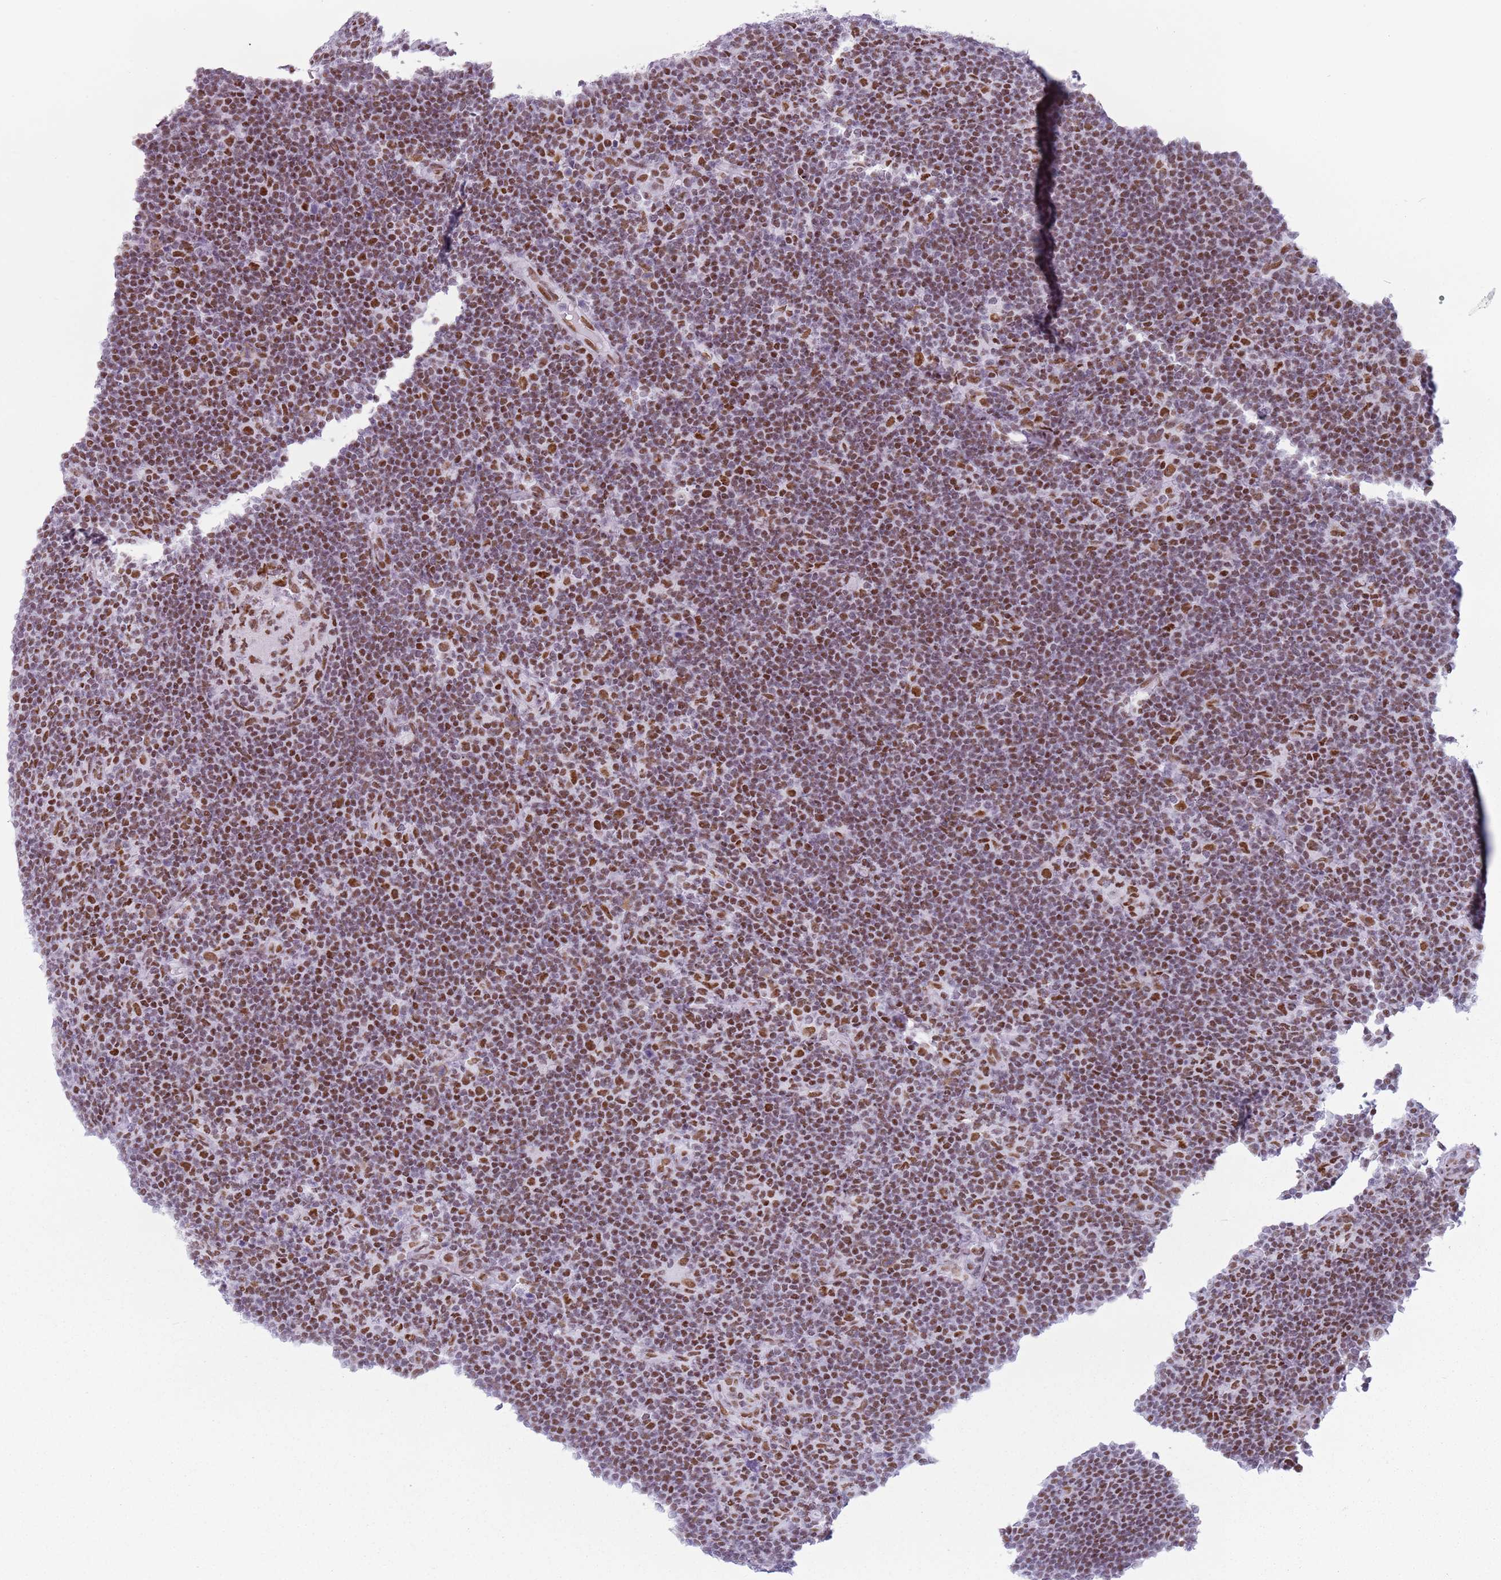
{"staining": {"intensity": "moderate", "quantity": ">75%", "location": "nuclear"}, "tissue": "lymphoma", "cell_type": "Tumor cells", "image_type": "cancer", "snomed": [{"axis": "morphology", "description": "Hodgkin's disease, NOS"}, {"axis": "topography", "description": "Lymph node"}], "caption": "Tumor cells show medium levels of moderate nuclear staining in approximately >75% of cells in human lymphoma.", "gene": "FAM104B", "patient": {"sex": "female", "age": 57}}